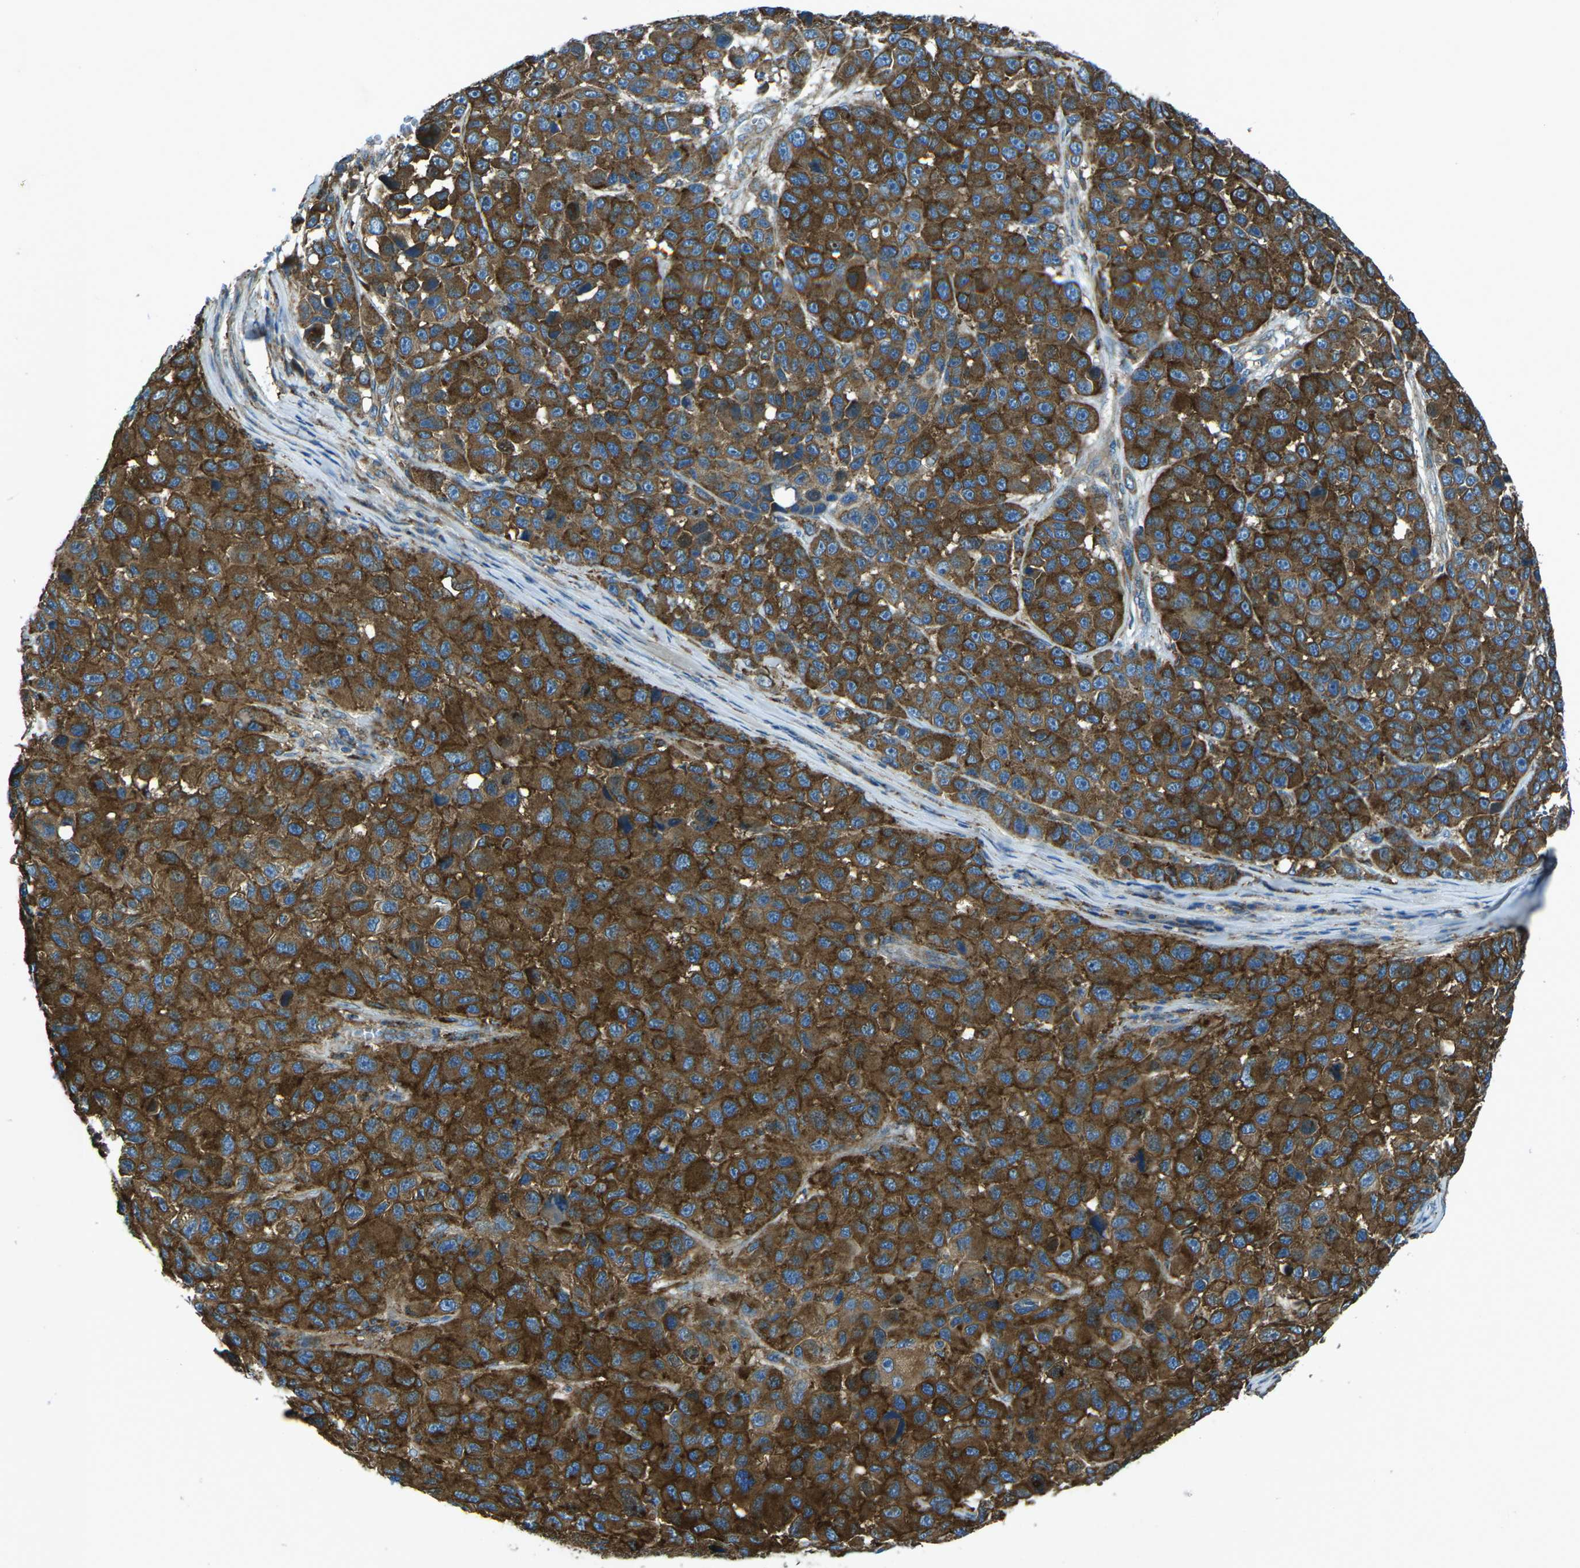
{"staining": {"intensity": "strong", "quantity": ">75%", "location": "cytoplasmic/membranous"}, "tissue": "melanoma", "cell_type": "Tumor cells", "image_type": "cancer", "snomed": [{"axis": "morphology", "description": "Malignant melanoma, NOS"}, {"axis": "topography", "description": "Skin"}], "caption": "Immunohistochemistry histopathology image of neoplastic tissue: human melanoma stained using immunohistochemistry (IHC) demonstrates high levels of strong protein expression localized specifically in the cytoplasmic/membranous of tumor cells, appearing as a cytoplasmic/membranous brown color.", "gene": "CDK17", "patient": {"sex": "male", "age": 53}}